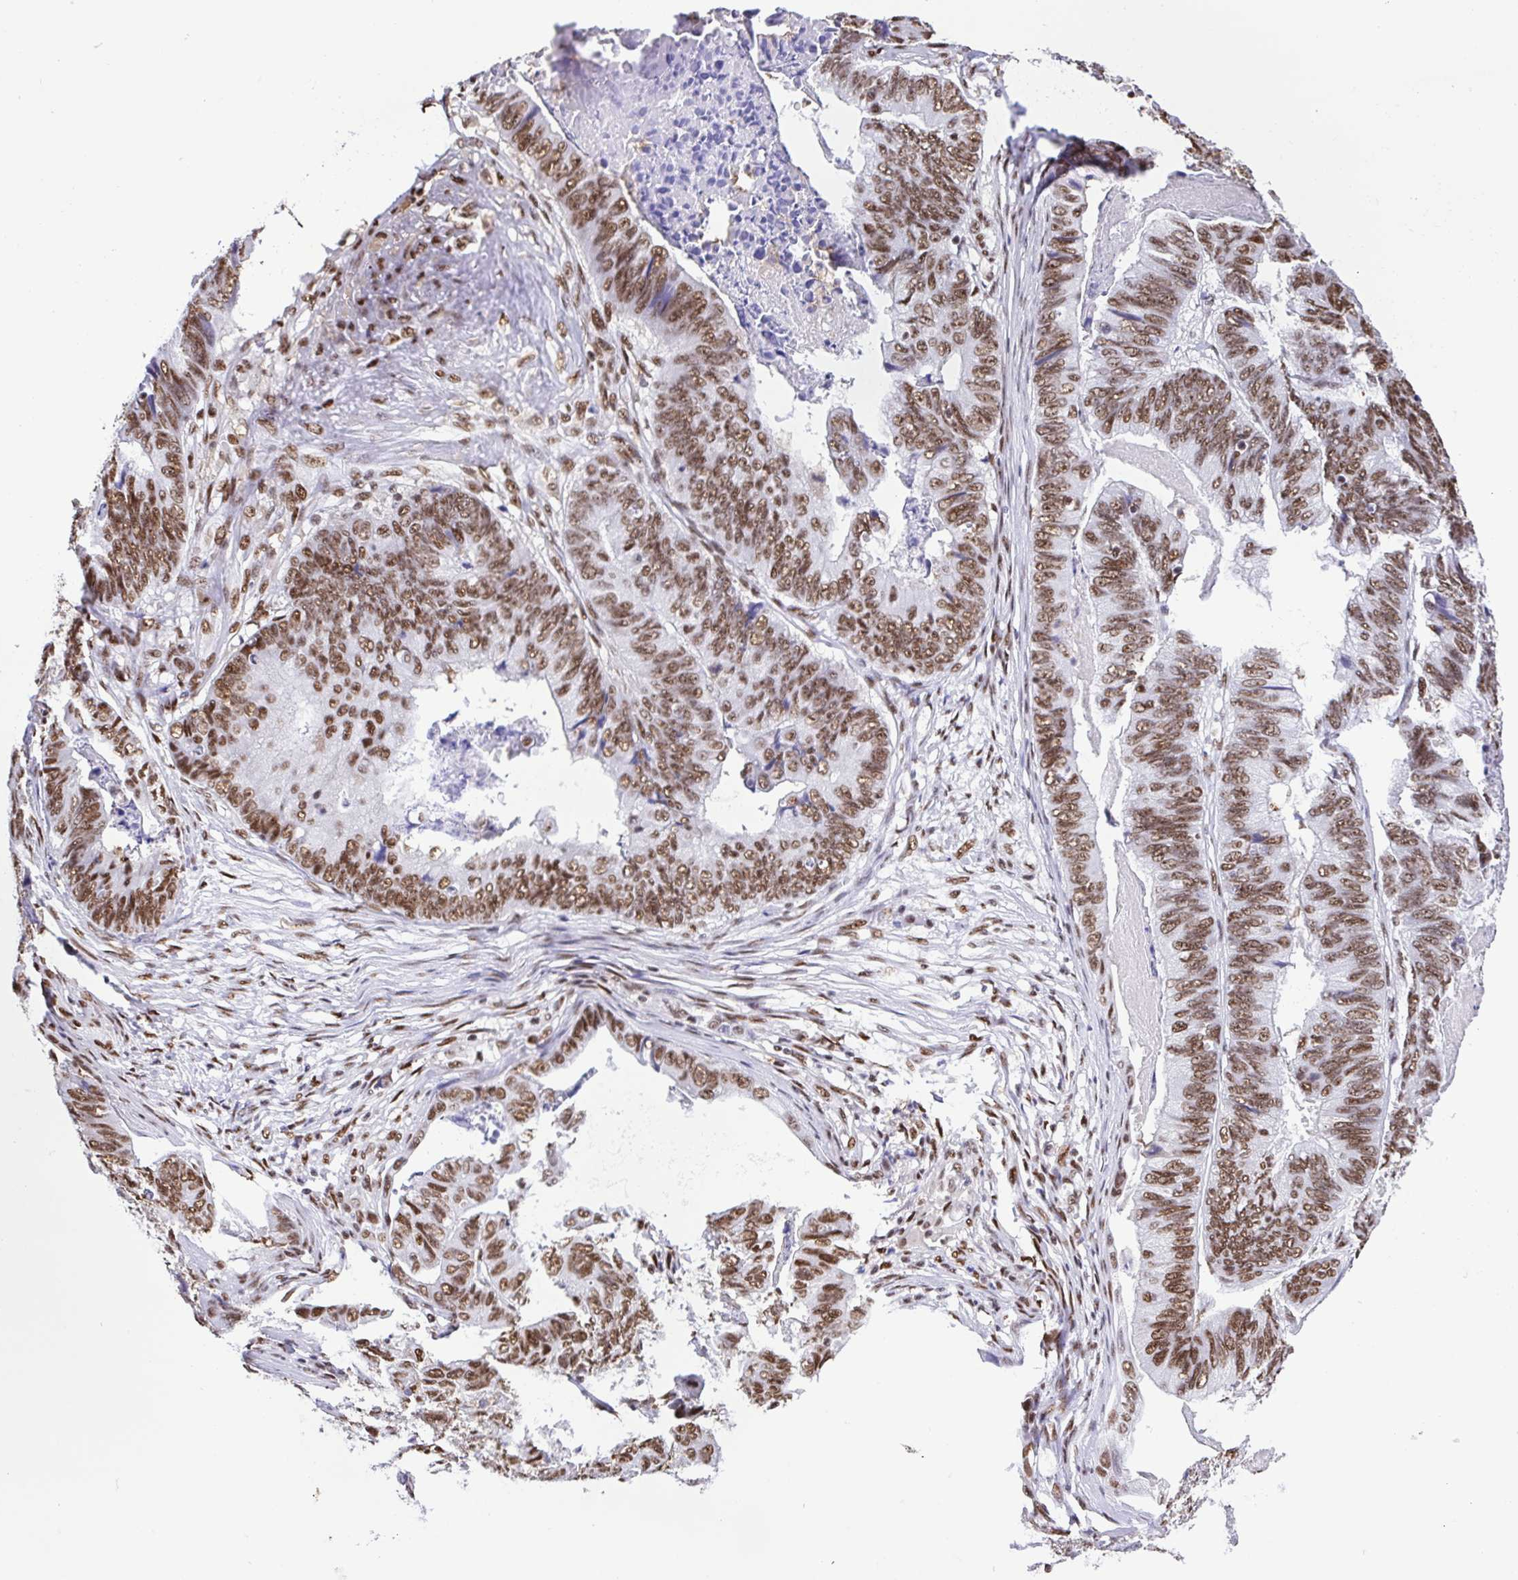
{"staining": {"intensity": "moderate", "quantity": ">75%", "location": "nuclear"}, "tissue": "stomach cancer", "cell_type": "Tumor cells", "image_type": "cancer", "snomed": [{"axis": "morphology", "description": "Adenocarcinoma, NOS"}, {"axis": "topography", "description": "Stomach, lower"}], "caption": "Immunohistochemistry (IHC) (DAB (3,3'-diaminobenzidine)) staining of human stomach cancer reveals moderate nuclear protein staining in approximately >75% of tumor cells. Nuclei are stained in blue.", "gene": "TRIM28", "patient": {"sex": "male", "age": 77}}